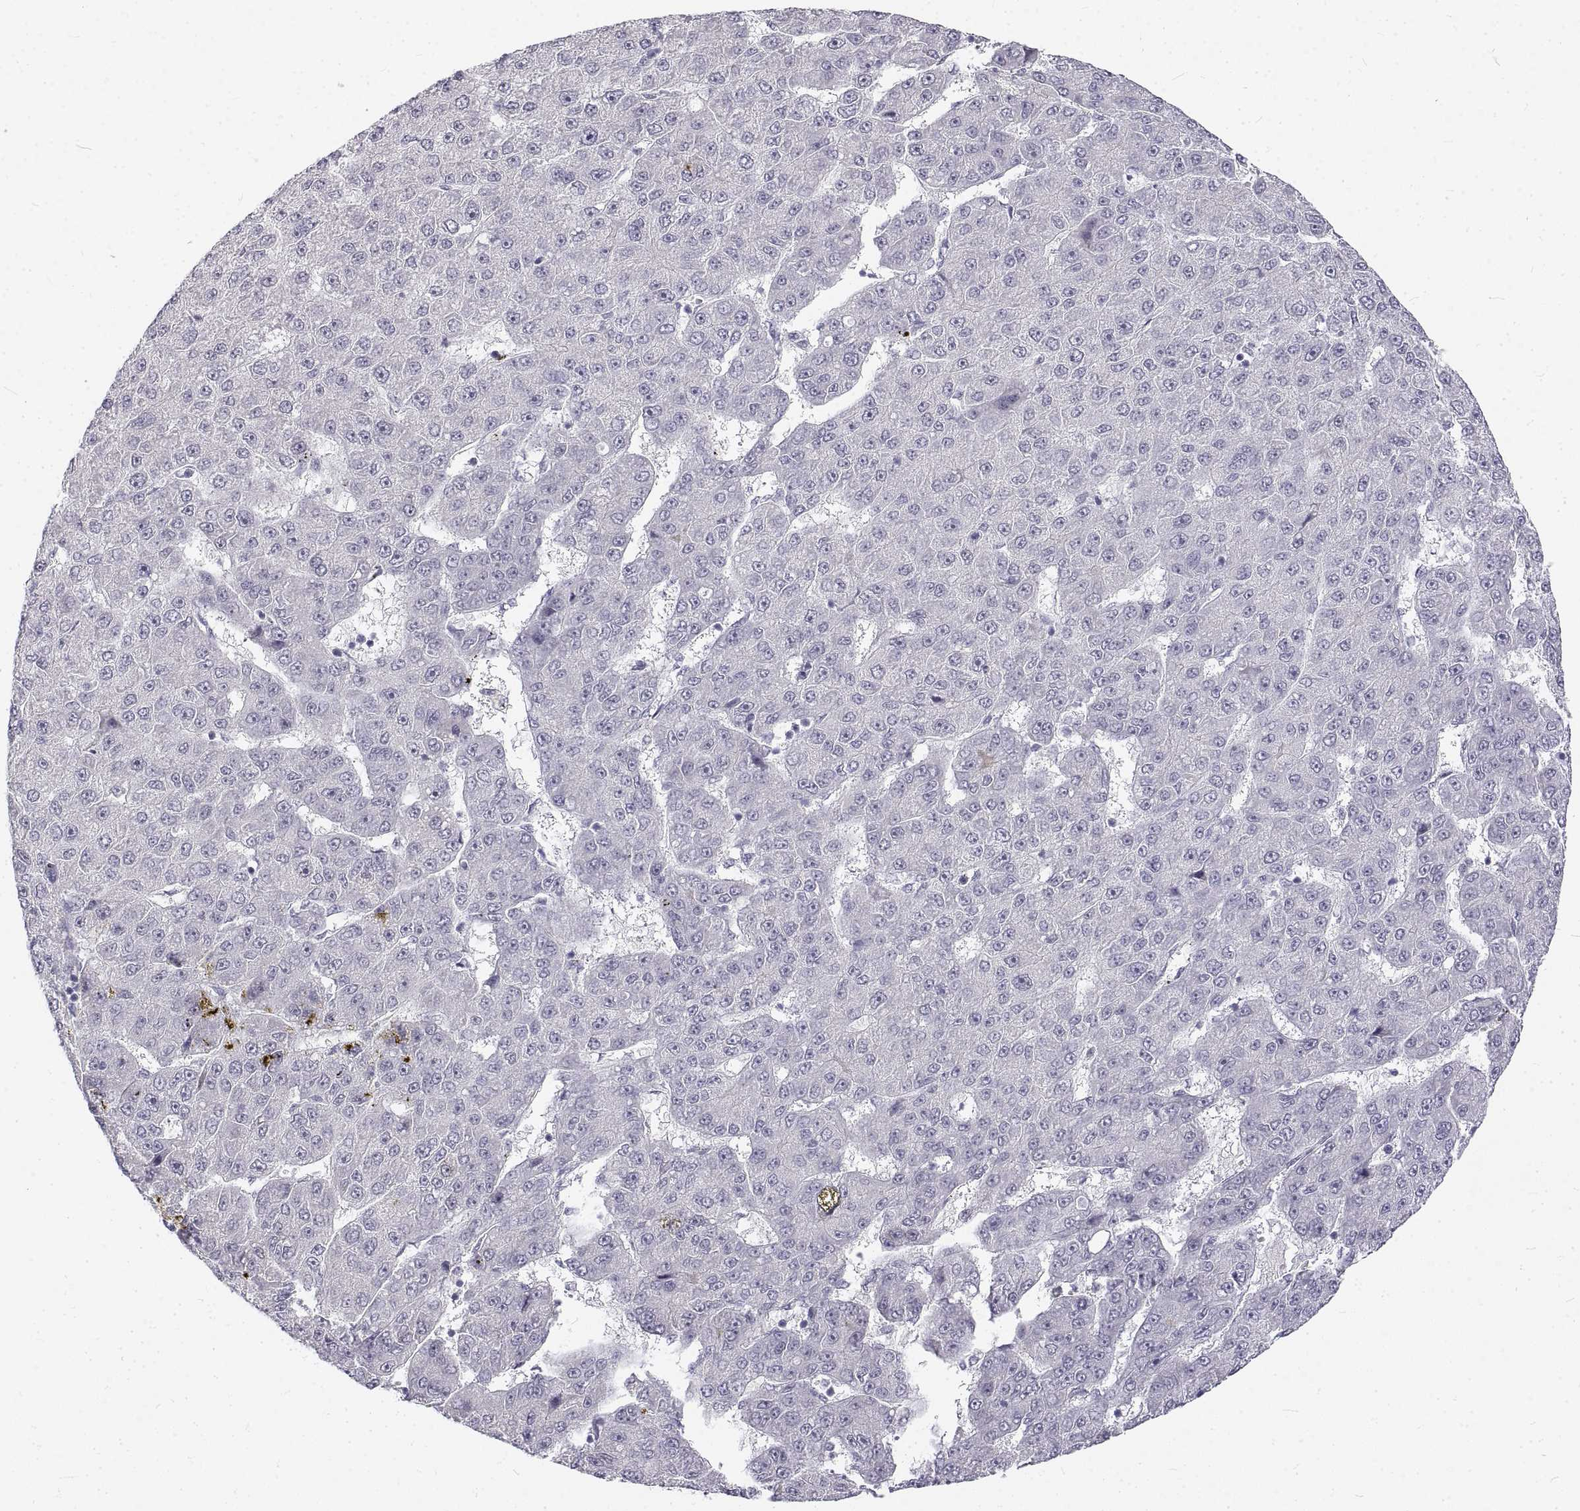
{"staining": {"intensity": "negative", "quantity": "none", "location": "none"}, "tissue": "liver cancer", "cell_type": "Tumor cells", "image_type": "cancer", "snomed": [{"axis": "morphology", "description": "Carcinoma, Hepatocellular, NOS"}, {"axis": "topography", "description": "Liver"}], "caption": "DAB (3,3'-diaminobenzidine) immunohistochemical staining of liver hepatocellular carcinoma reveals no significant expression in tumor cells. Nuclei are stained in blue.", "gene": "ANO2", "patient": {"sex": "male", "age": 67}}